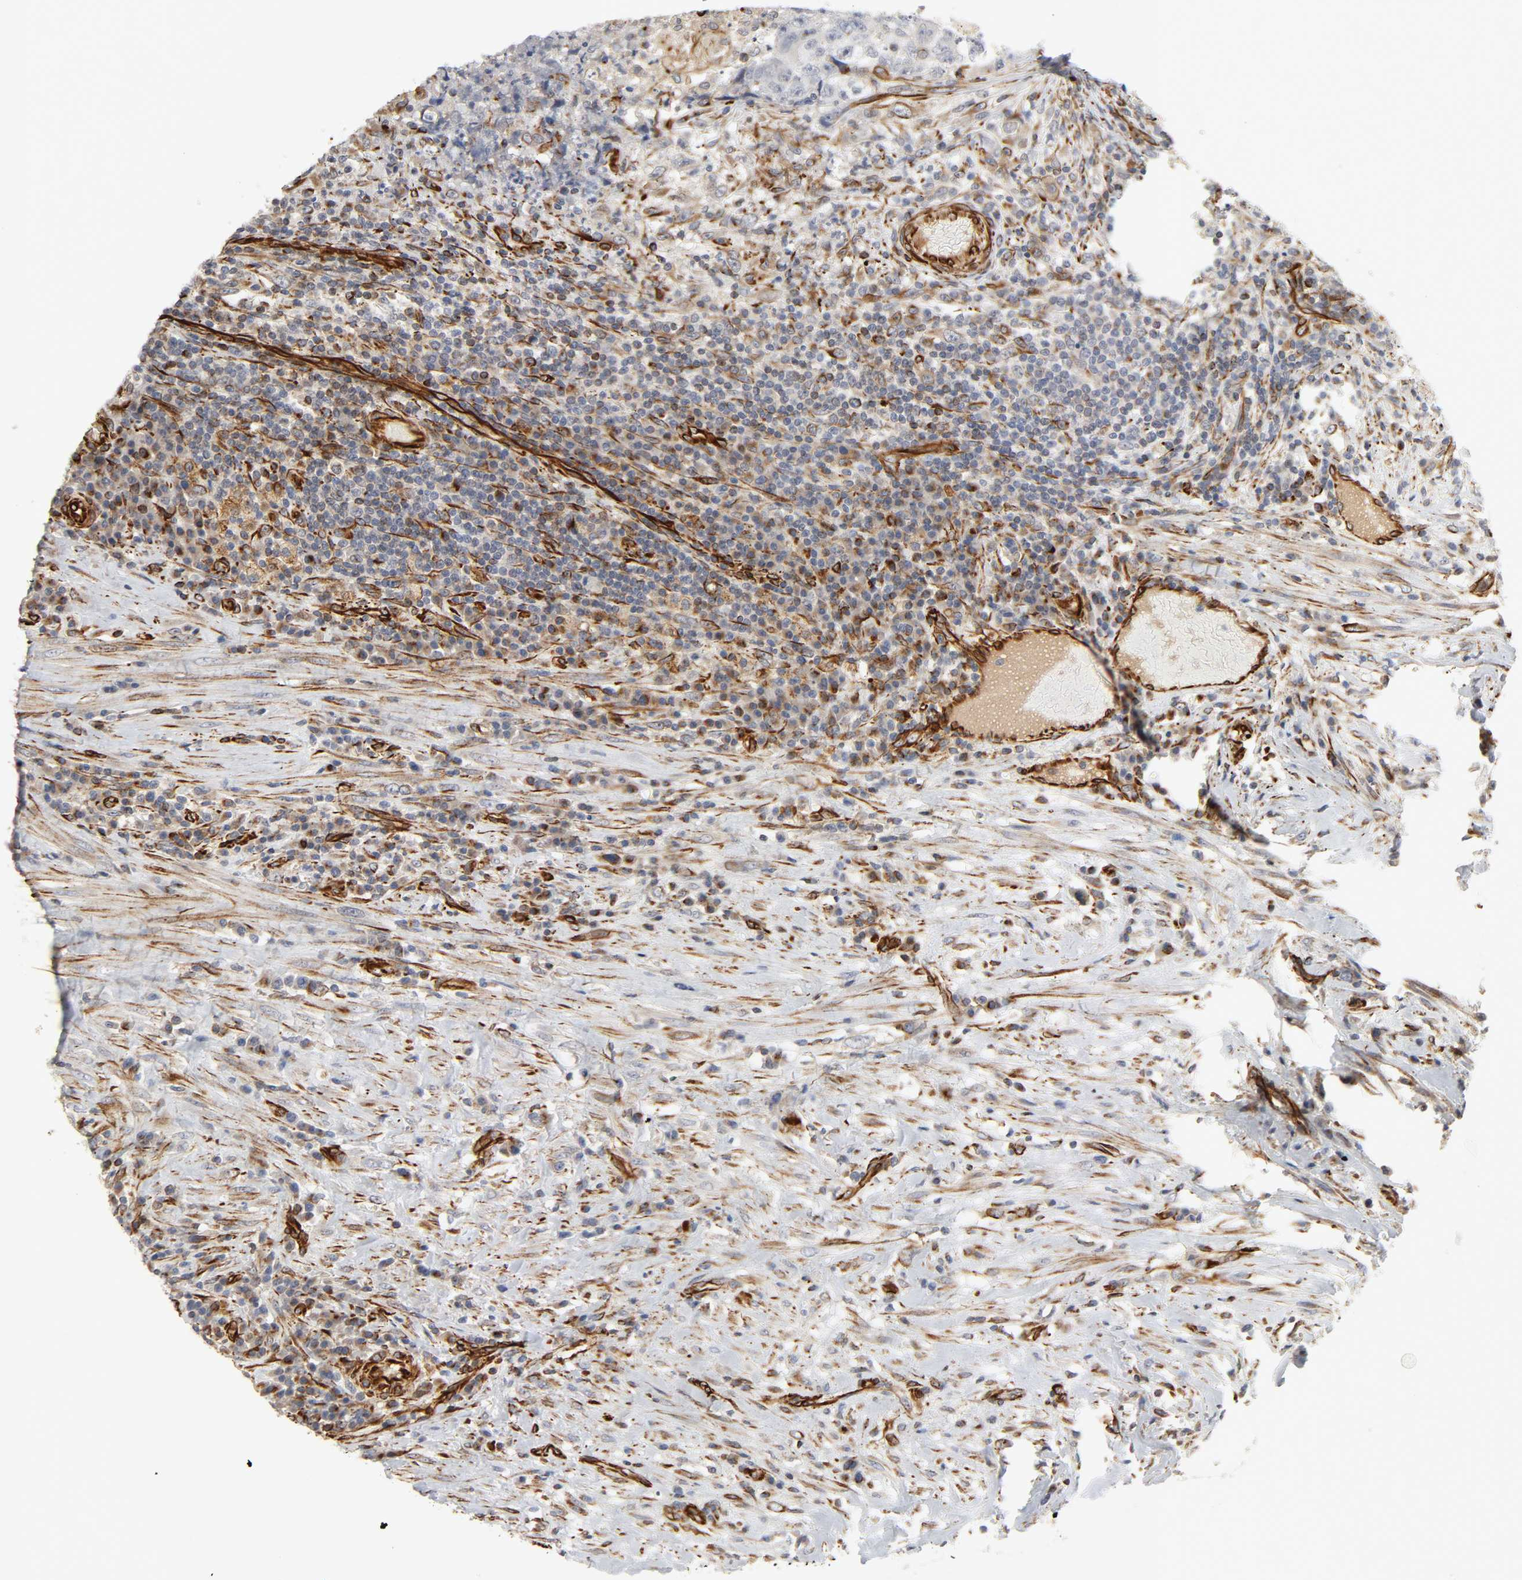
{"staining": {"intensity": "moderate", "quantity": "25%-75%", "location": "cytoplasmic/membranous"}, "tissue": "testis cancer", "cell_type": "Tumor cells", "image_type": "cancer", "snomed": [{"axis": "morphology", "description": "Necrosis, NOS"}, {"axis": "morphology", "description": "Carcinoma, Embryonal, NOS"}, {"axis": "topography", "description": "Testis"}], "caption": "Testis embryonal carcinoma was stained to show a protein in brown. There is medium levels of moderate cytoplasmic/membranous staining in about 25%-75% of tumor cells.", "gene": "REEP6", "patient": {"sex": "male", "age": 19}}